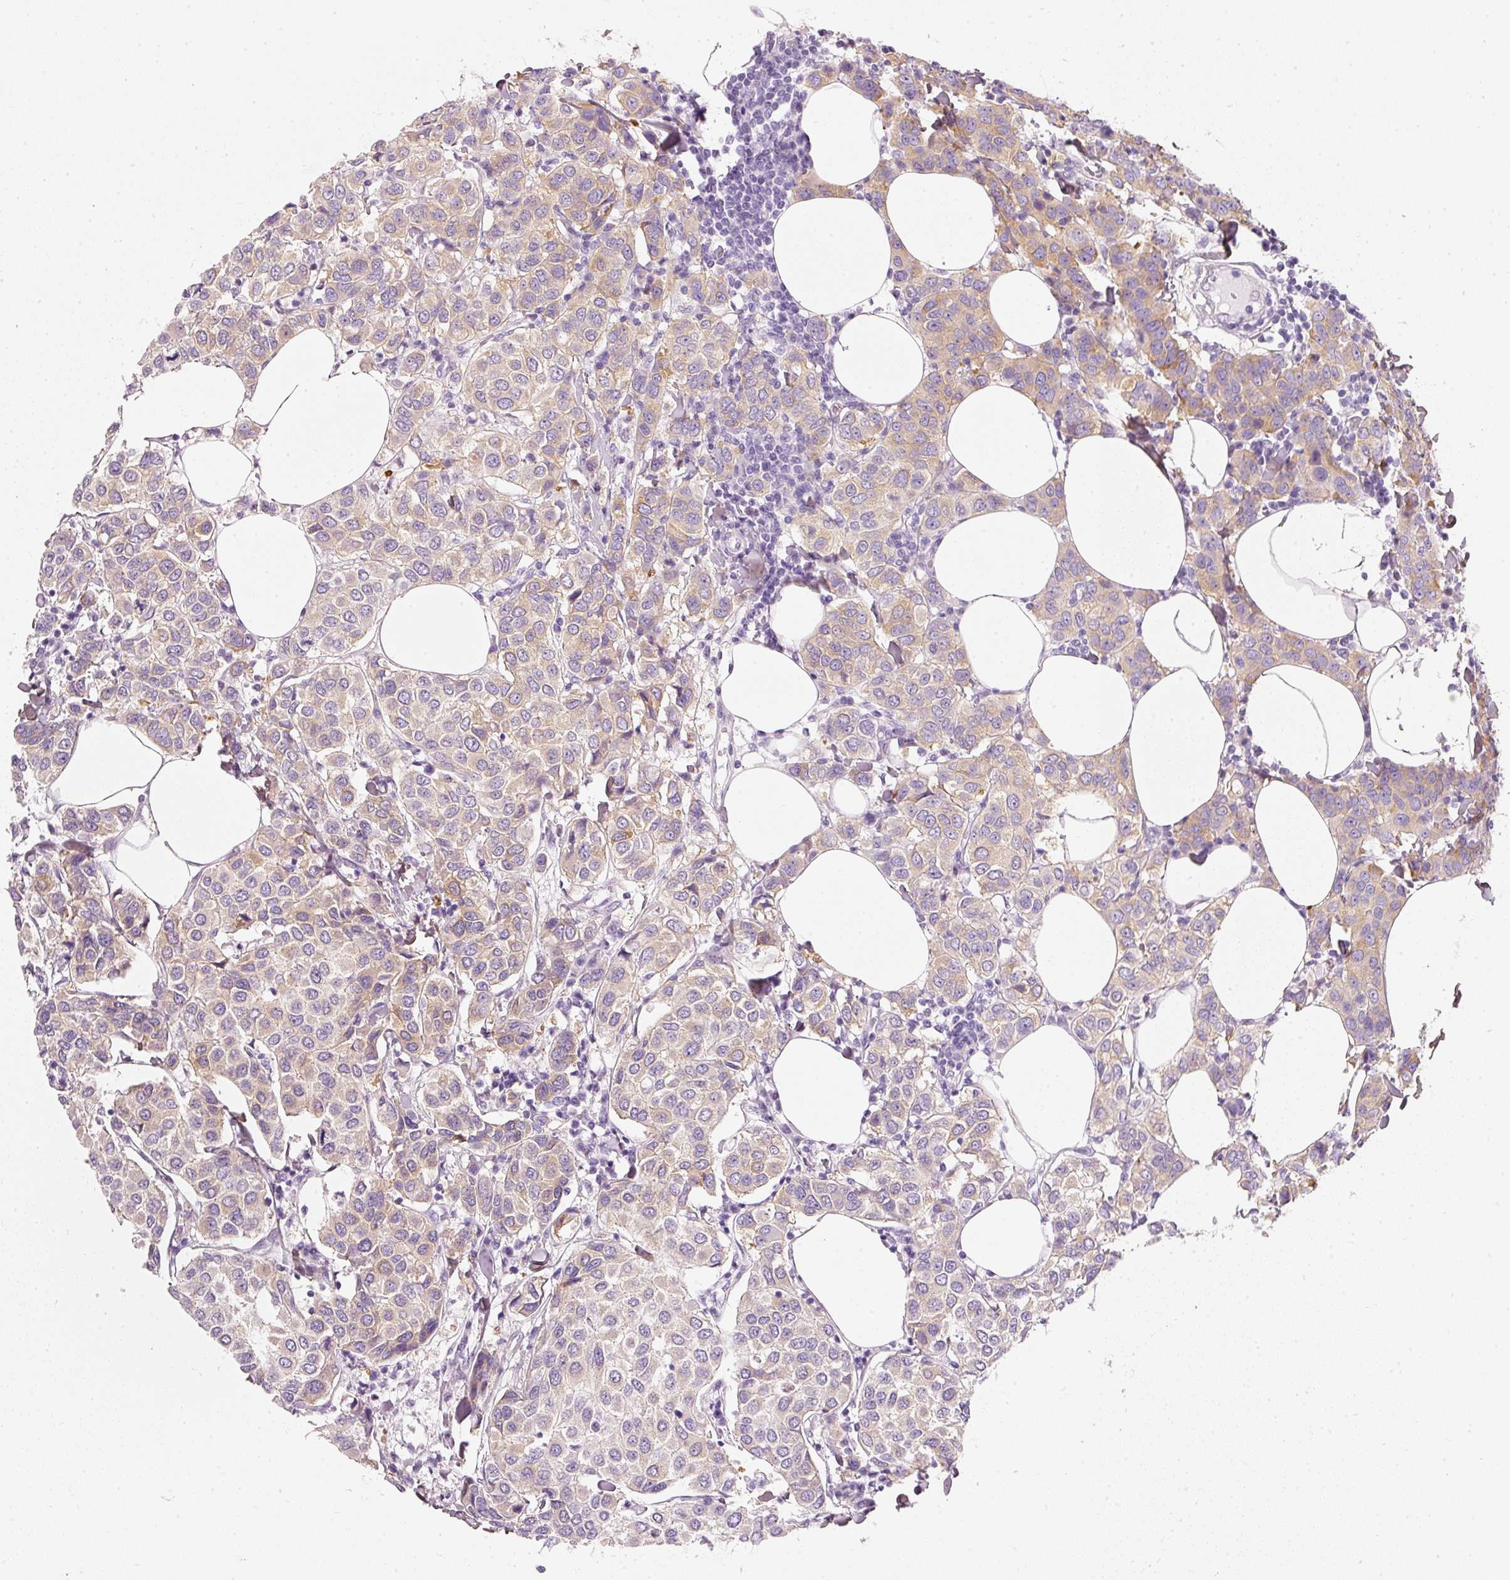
{"staining": {"intensity": "weak", "quantity": ">75%", "location": "cytoplasmic/membranous"}, "tissue": "breast cancer", "cell_type": "Tumor cells", "image_type": "cancer", "snomed": [{"axis": "morphology", "description": "Duct carcinoma"}, {"axis": "topography", "description": "Breast"}], "caption": "The image displays staining of breast invasive ductal carcinoma, revealing weak cytoplasmic/membranous protein positivity (brown color) within tumor cells.", "gene": "PDXDC1", "patient": {"sex": "female", "age": 55}}